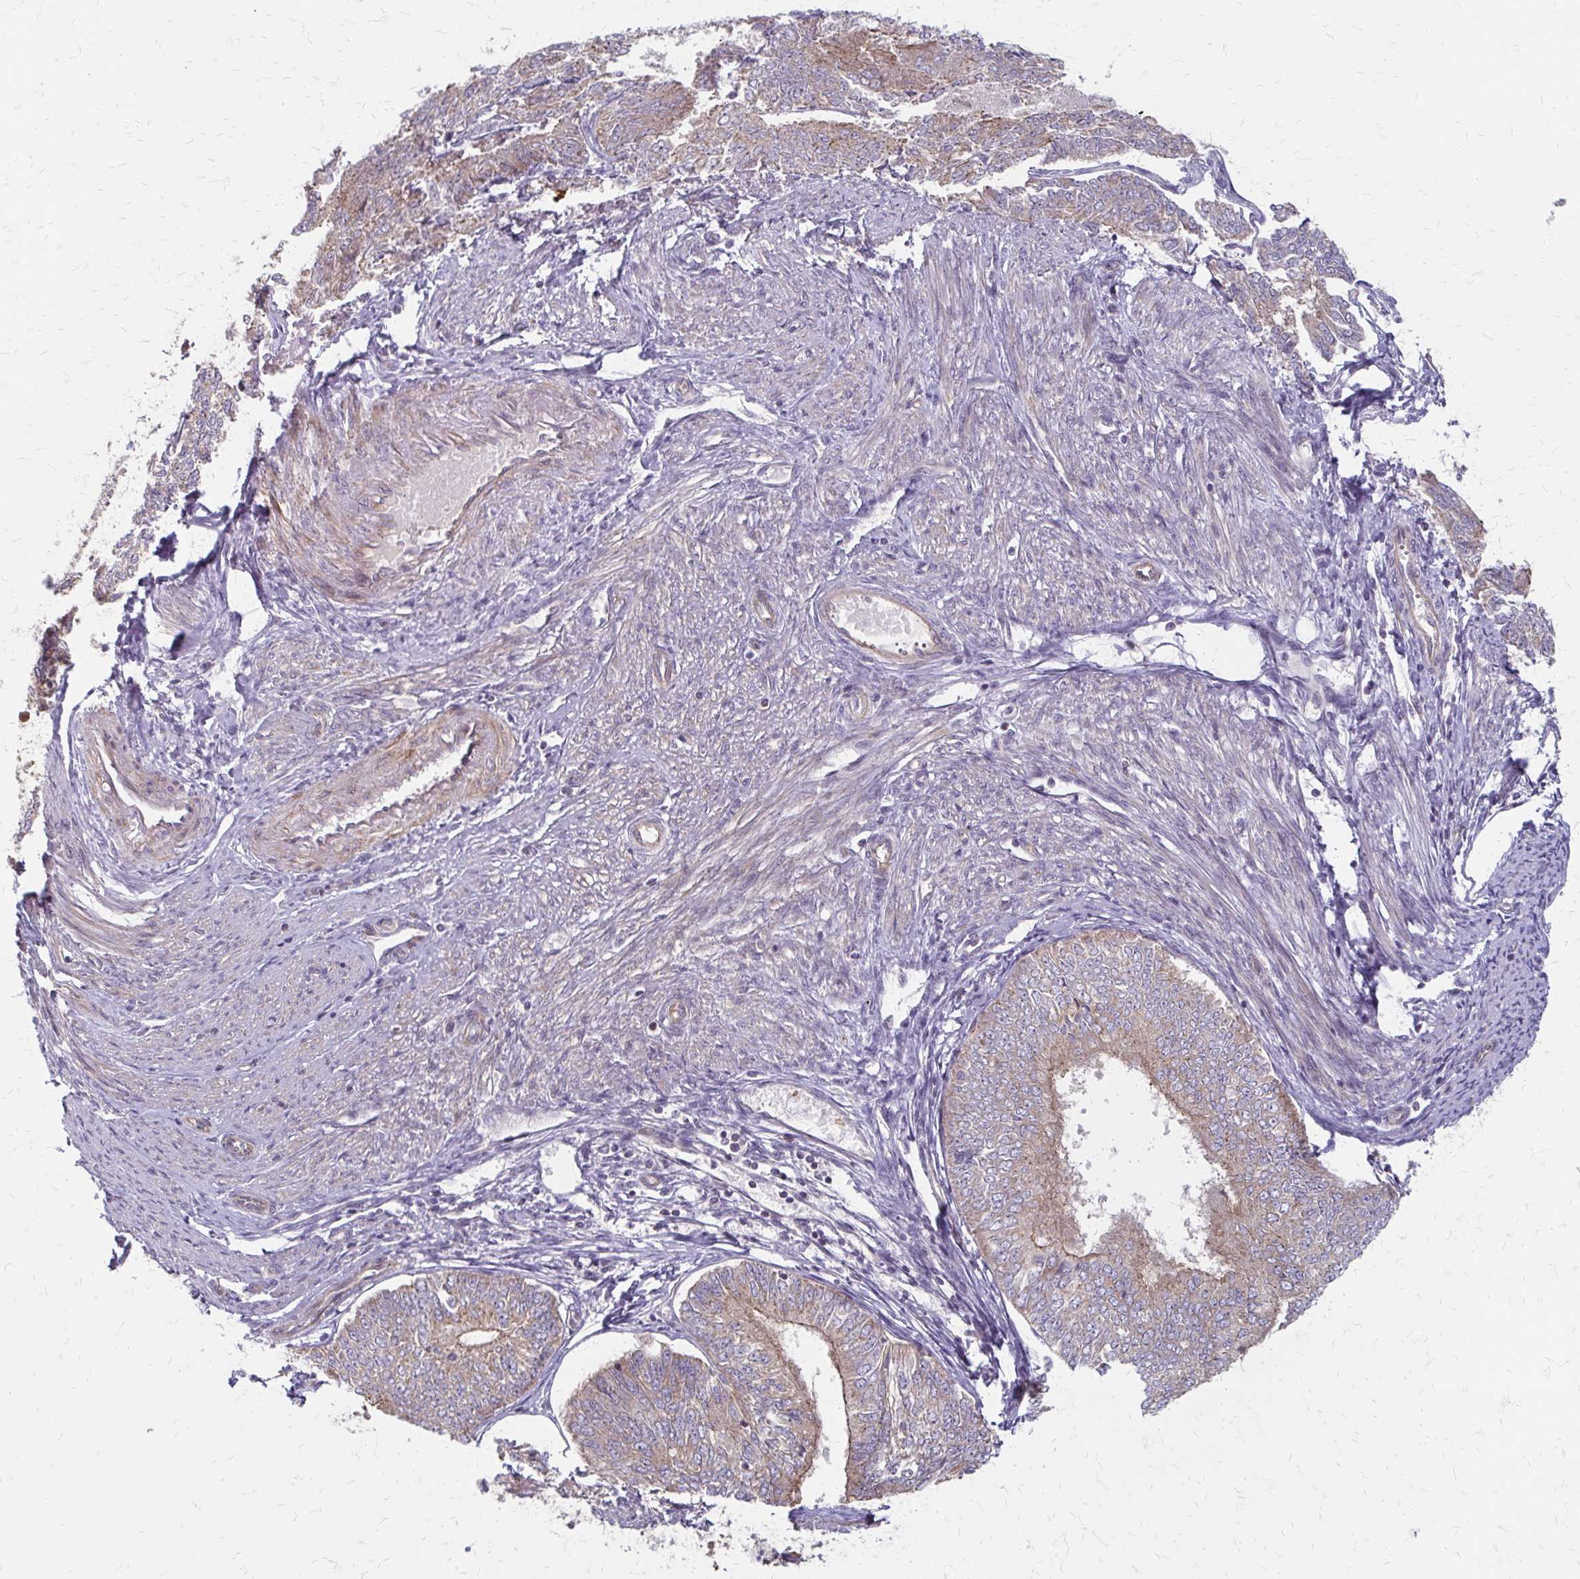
{"staining": {"intensity": "weak", "quantity": ">75%", "location": "cytoplasmic/membranous"}, "tissue": "endometrial cancer", "cell_type": "Tumor cells", "image_type": "cancer", "snomed": [{"axis": "morphology", "description": "Adenocarcinoma, NOS"}, {"axis": "topography", "description": "Endometrium"}], "caption": "High-power microscopy captured an IHC photomicrograph of adenocarcinoma (endometrial), revealing weak cytoplasmic/membranous positivity in about >75% of tumor cells.", "gene": "ZNF383", "patient": {"sex": "female", "age": 58}}